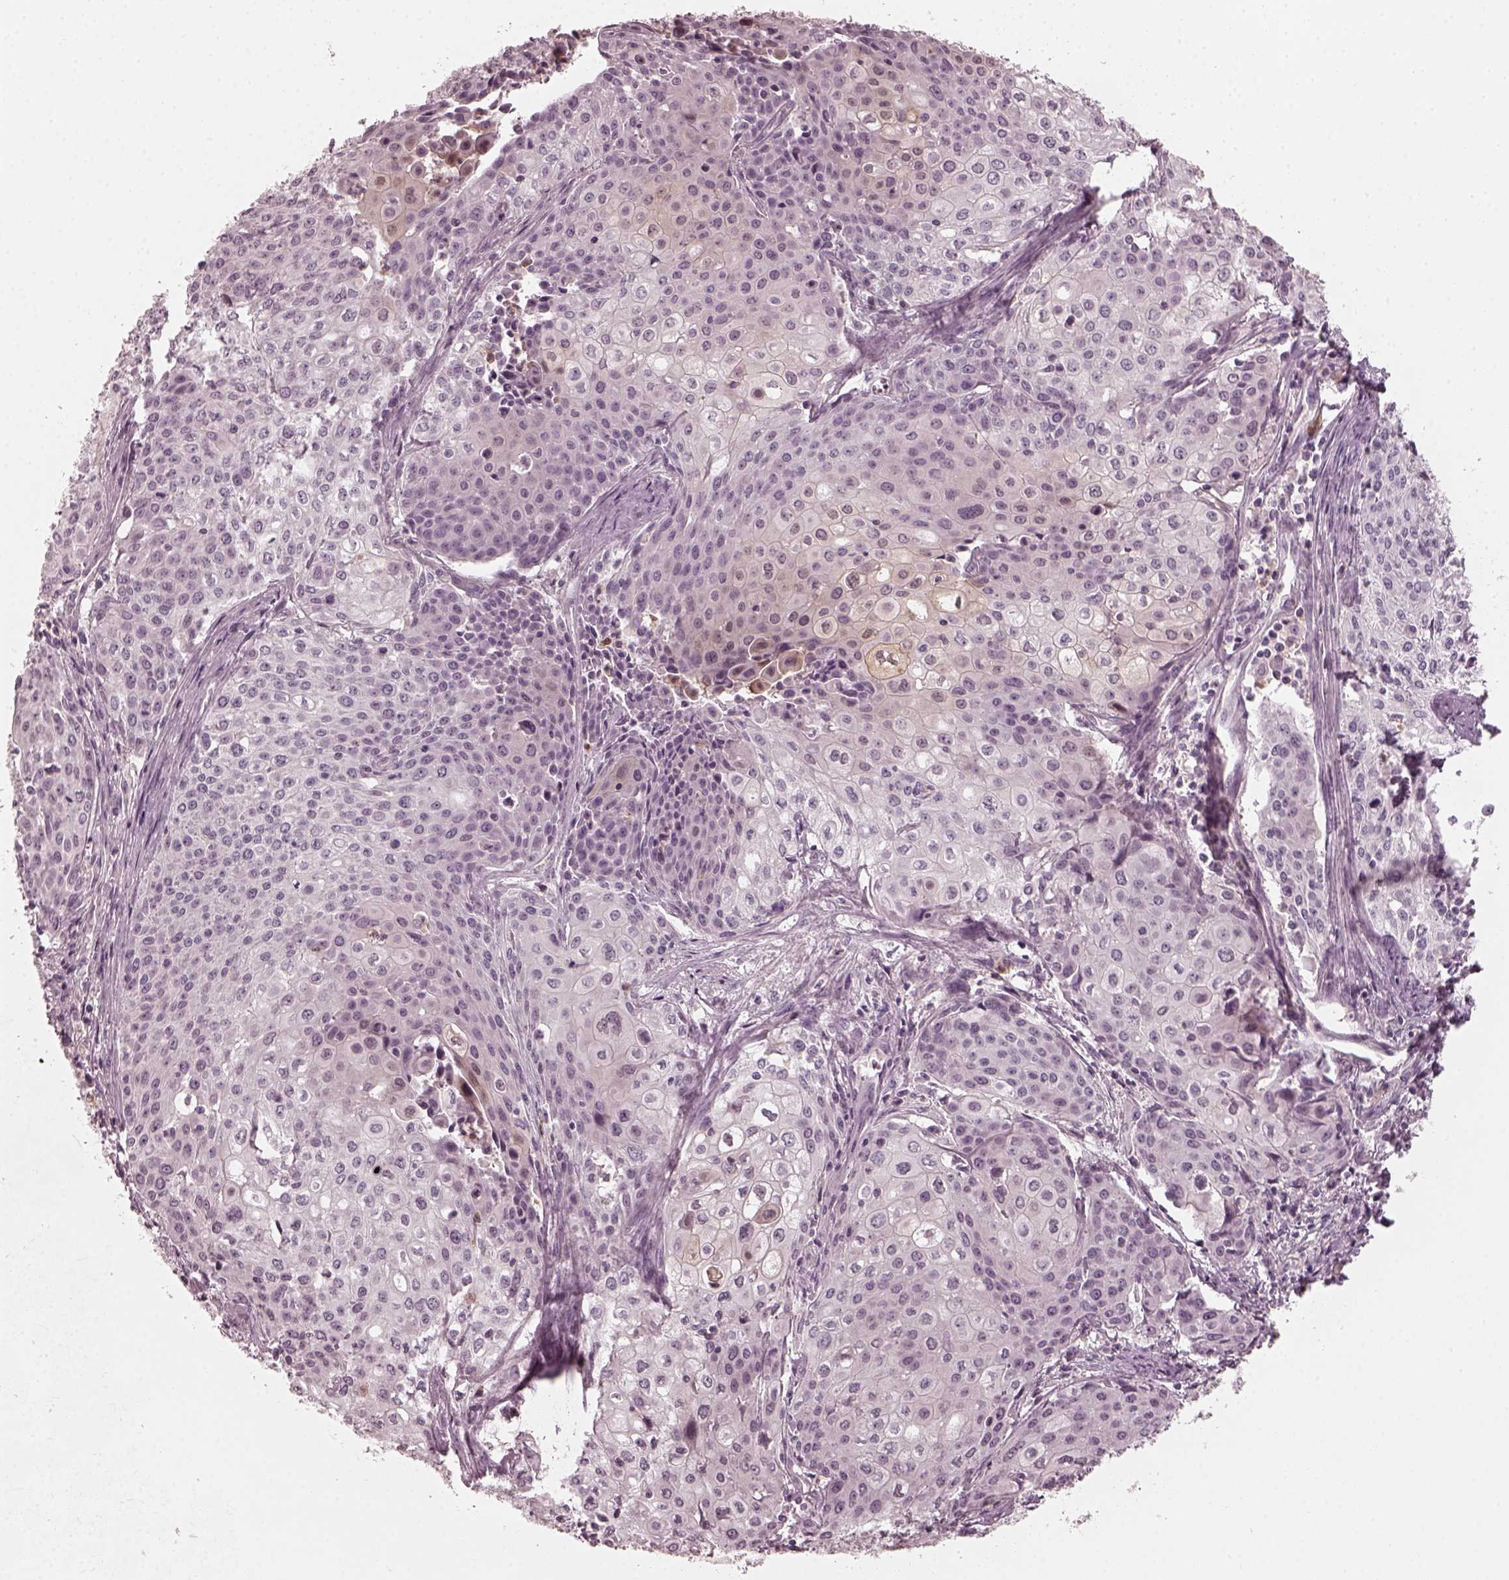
{"staining": {"intensity": "negative", "quantity": "none", "location": "none"}, "tissue": "cervical cancer", "cell_type": "Tumor cells", "image_type": "cancer", "snomed": [{"axis": "morphology", "description": "Squamous cell carcinoma, NOS"}, {"axis": "topography", "description": "Cervix"}], "caption": "A micrograph of human cervical squamous cell carcinoma is negative for staining in tumor cells.", "gene": "CHIT1", "patient": {"sex": "female", "age": 39}}